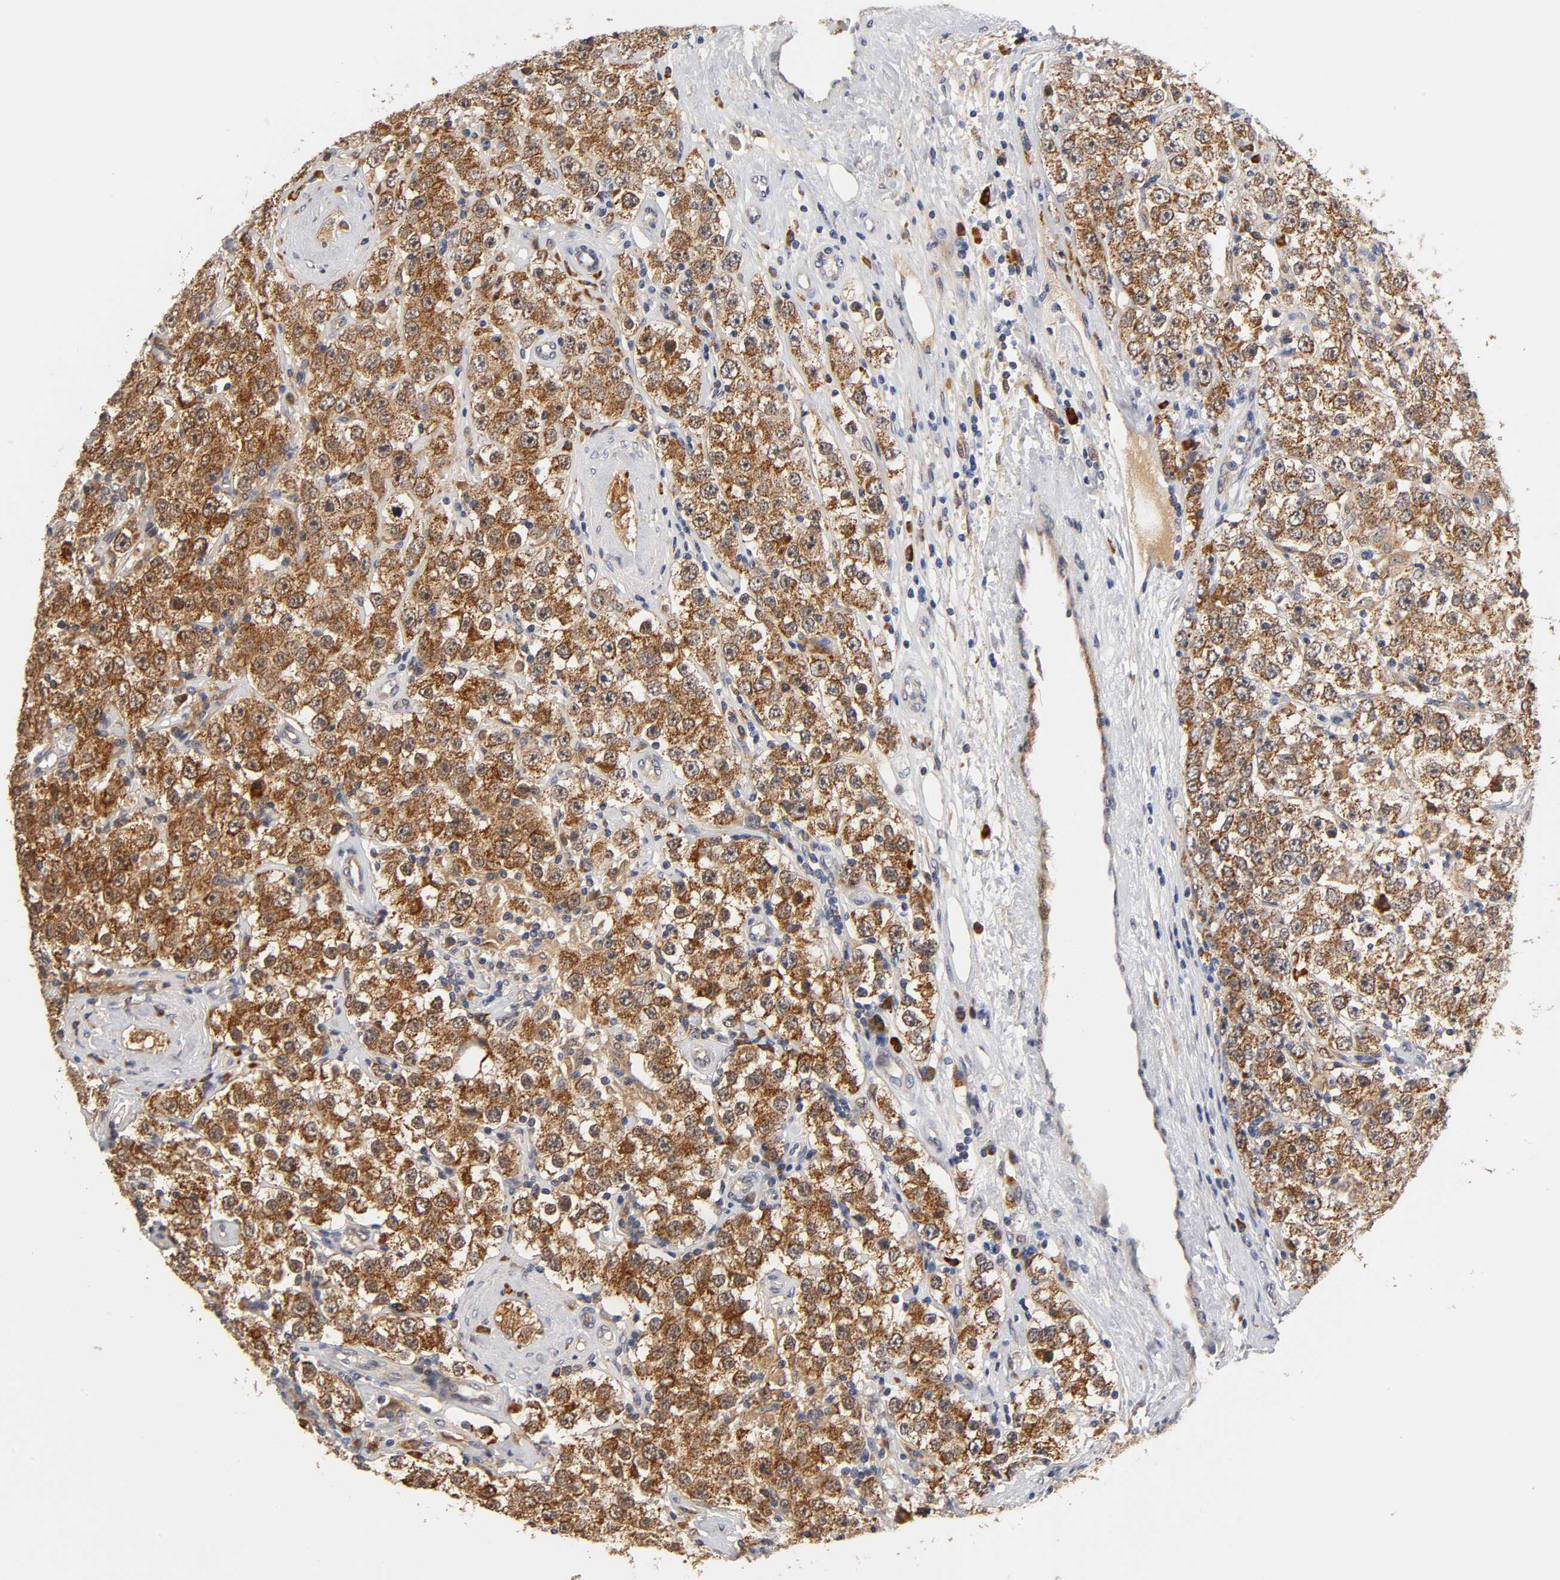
{"staining": {"intensity": "strong", "quantity": ">75%", "location": "cytoplasmic/membranous"}, "tissue": "testis cancer", "cell_type": "Tumor cells", "image_type": "cancer", "snomed": [{"axis": "morphology", "description": "Seminoma, NOS"}, {"axis": "topography", "description": "Testis"}], "caption": "This micrograph exhibits testis seminoma stained with immunohistochemistry (IHC) to label a protein in brown. The cytoplasmic/membranous of tumor cells show strong positivity for the protein. Nuclei are counter-stained blue.", "gene": "GSTZ1", "patient": {"sex": "male", "age": 52}}